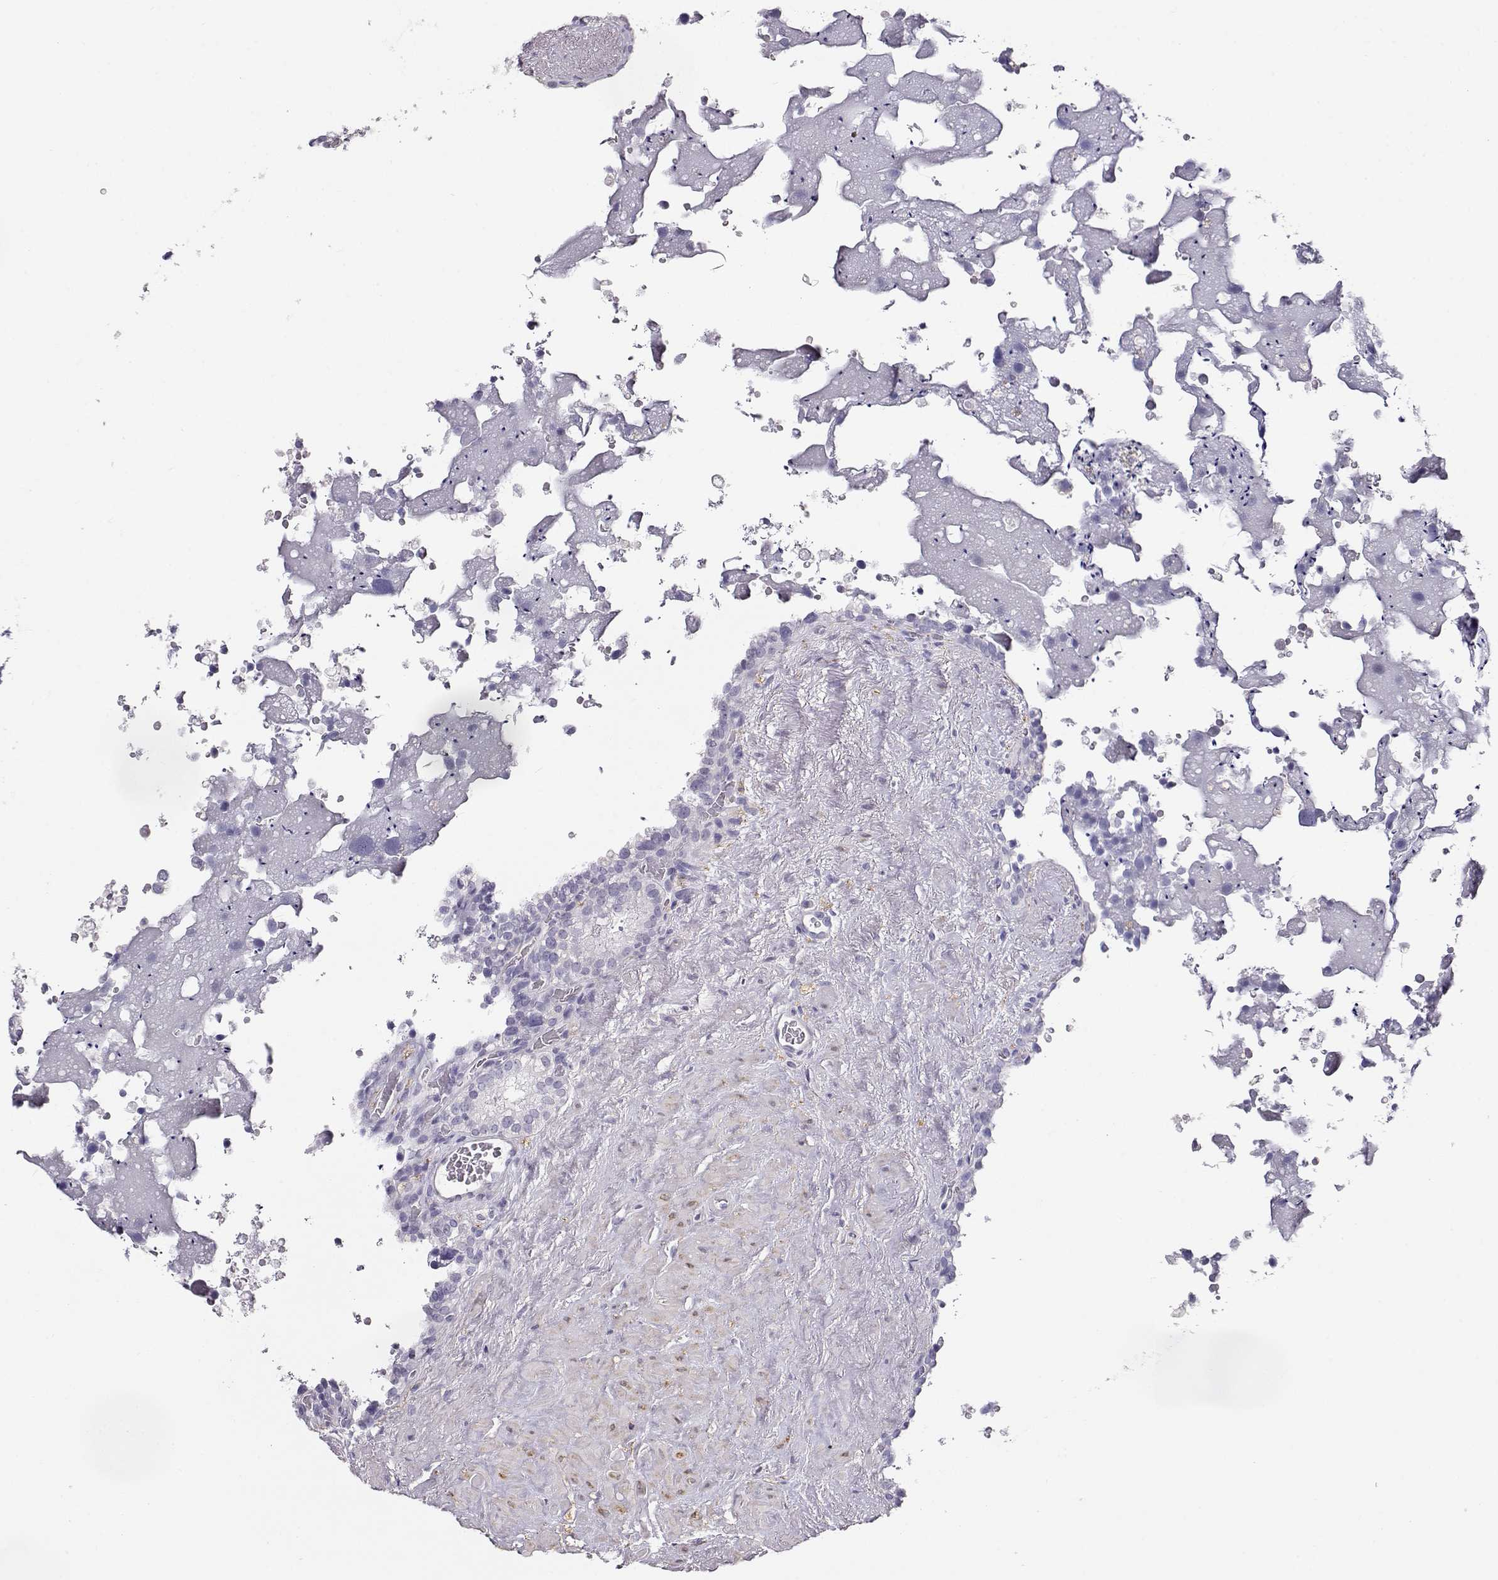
{"staining": {"intensity": "negative", "quantity": "none", "location": "none"}, "tissue": "seminal vesicle", "cell_type": "Glandular cells", "image_type": "normal", "snomed": [{"axis": "morphology", "description": "Normal tissue, NOS"}, {"axis": "topography", "description": "Seminal veicle"}], "caption": "An image of human seminal vesicle is negative for staining in glandular cells. (Immunohistochemistry (ihc), brightfield microscopy, high magnification).", "gene": "RBM44", "patient": {"sex": "male", "age": 71}}